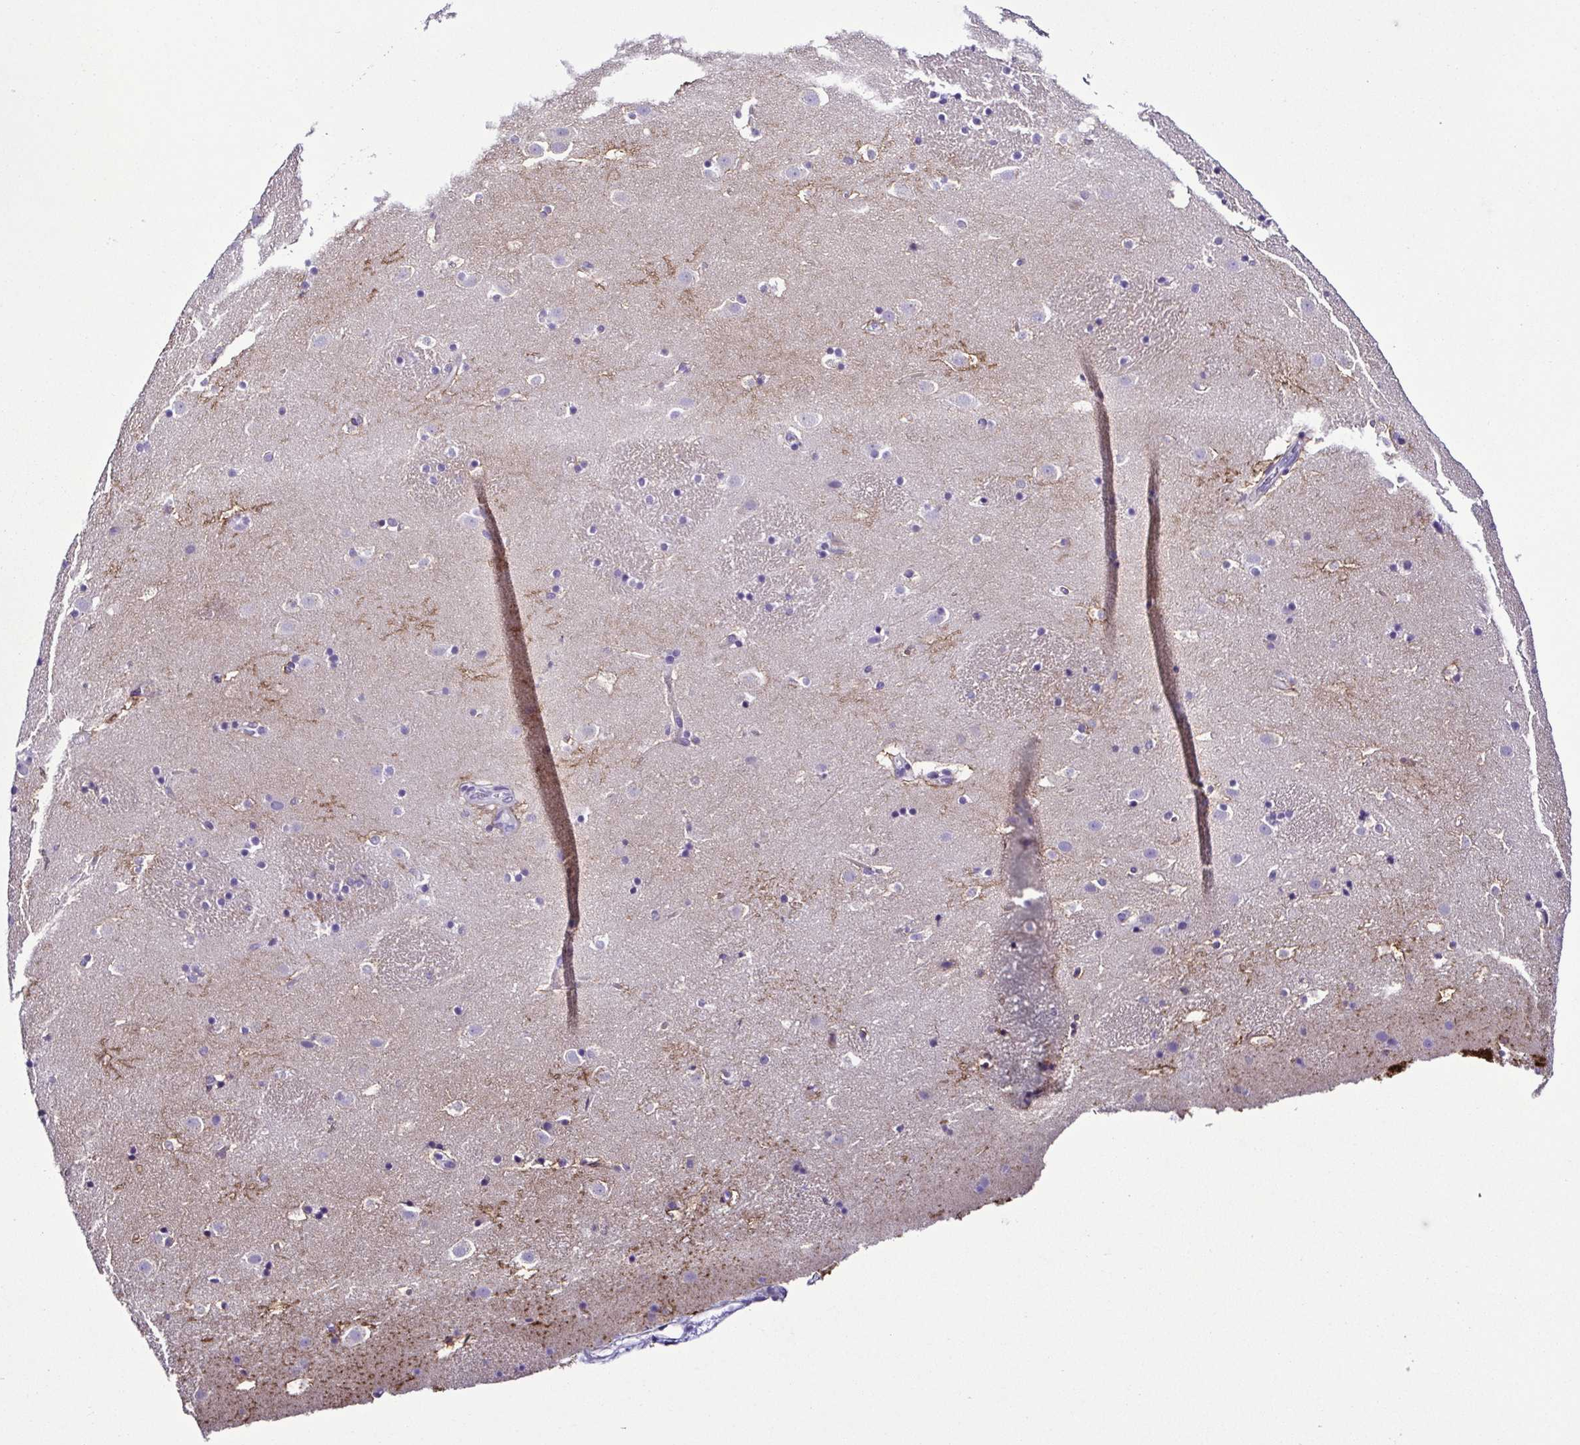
{"staining": {"intensity": "negative", "quantity": "none", "location": "none"}, "tissue": "caudate", "cell_type": "Glial cells", "image_type": "normal", "snomed": [{"axis": "morphology", "description": "Normal tissue, NOS"}, {"axis": "topography", "description": "Lateral ventricle wall"}], "caption": "Caudate was stained to show a protein in brown. There is no significant positivity in glial cells. The staining is performed using DAB brown chromogen with nuclei counter-stained in using hematoxylin.", "gene": "SRL", "patient": {"sex": "male", "age": 37}}